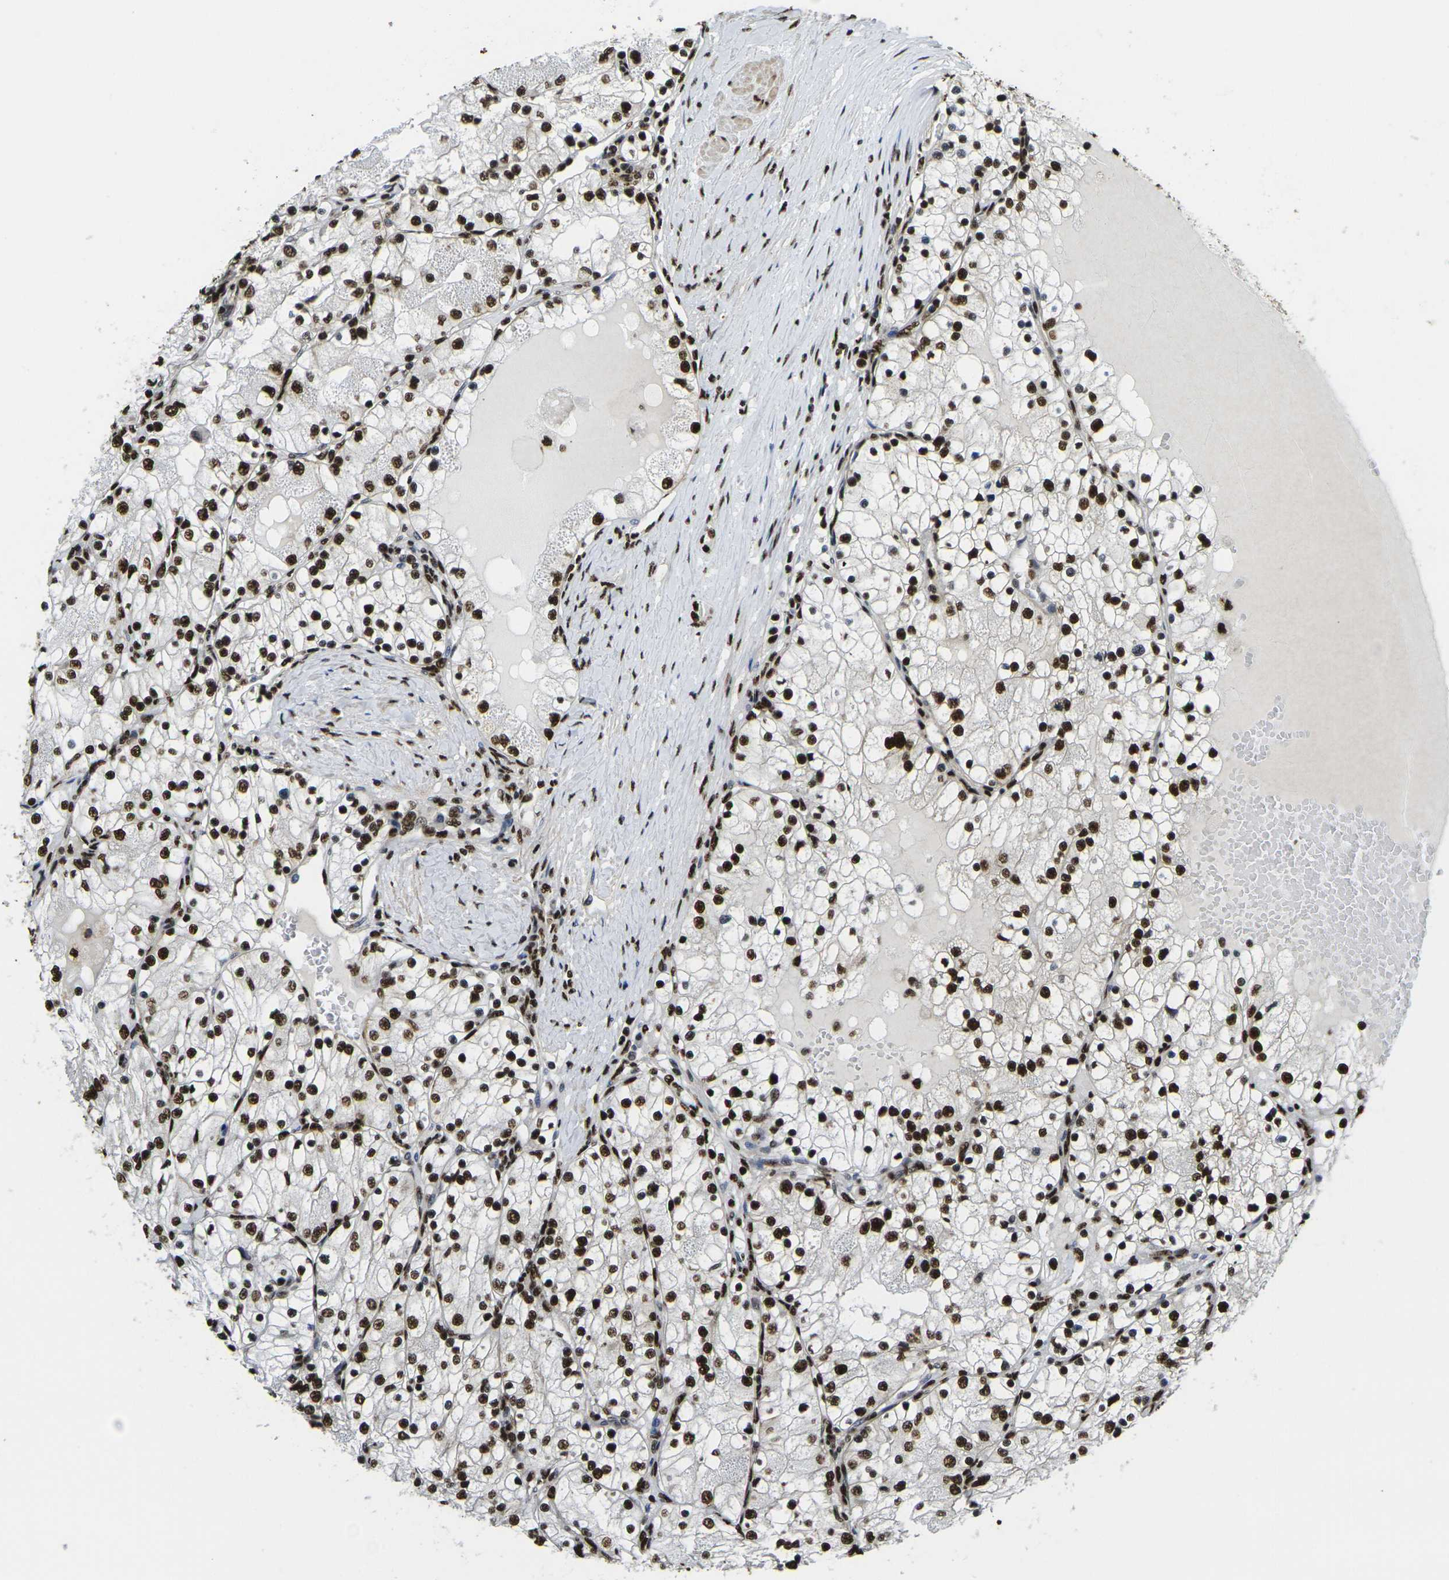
{"staining": {"intensity": "strong", "quantity": ">75%", "location": "nuclear"}, "tissue": "renal cancer", "cell_type": "Tumor cells", "image_type": "cancer", "snomed": [{"axis": "morphology", "description": "Adenocarcinoma, NOS"}, {"axis": "topography", "description": "Kidney"}], "caption": "High-magnification brightfield microscopy of adenocarcinoma (renal) stained with DAB (brown) and counterstained with hematoxylin (blue). tumor cells exhibit strong nuclear staining is present in approximately>75% of cells. (DAB (3,3'-diaminobenzidine) = brown stain, brightfield microscopy at high magnification).", "gene": "SMARCC1", "patient": {"sex": "male", "age": 68}}